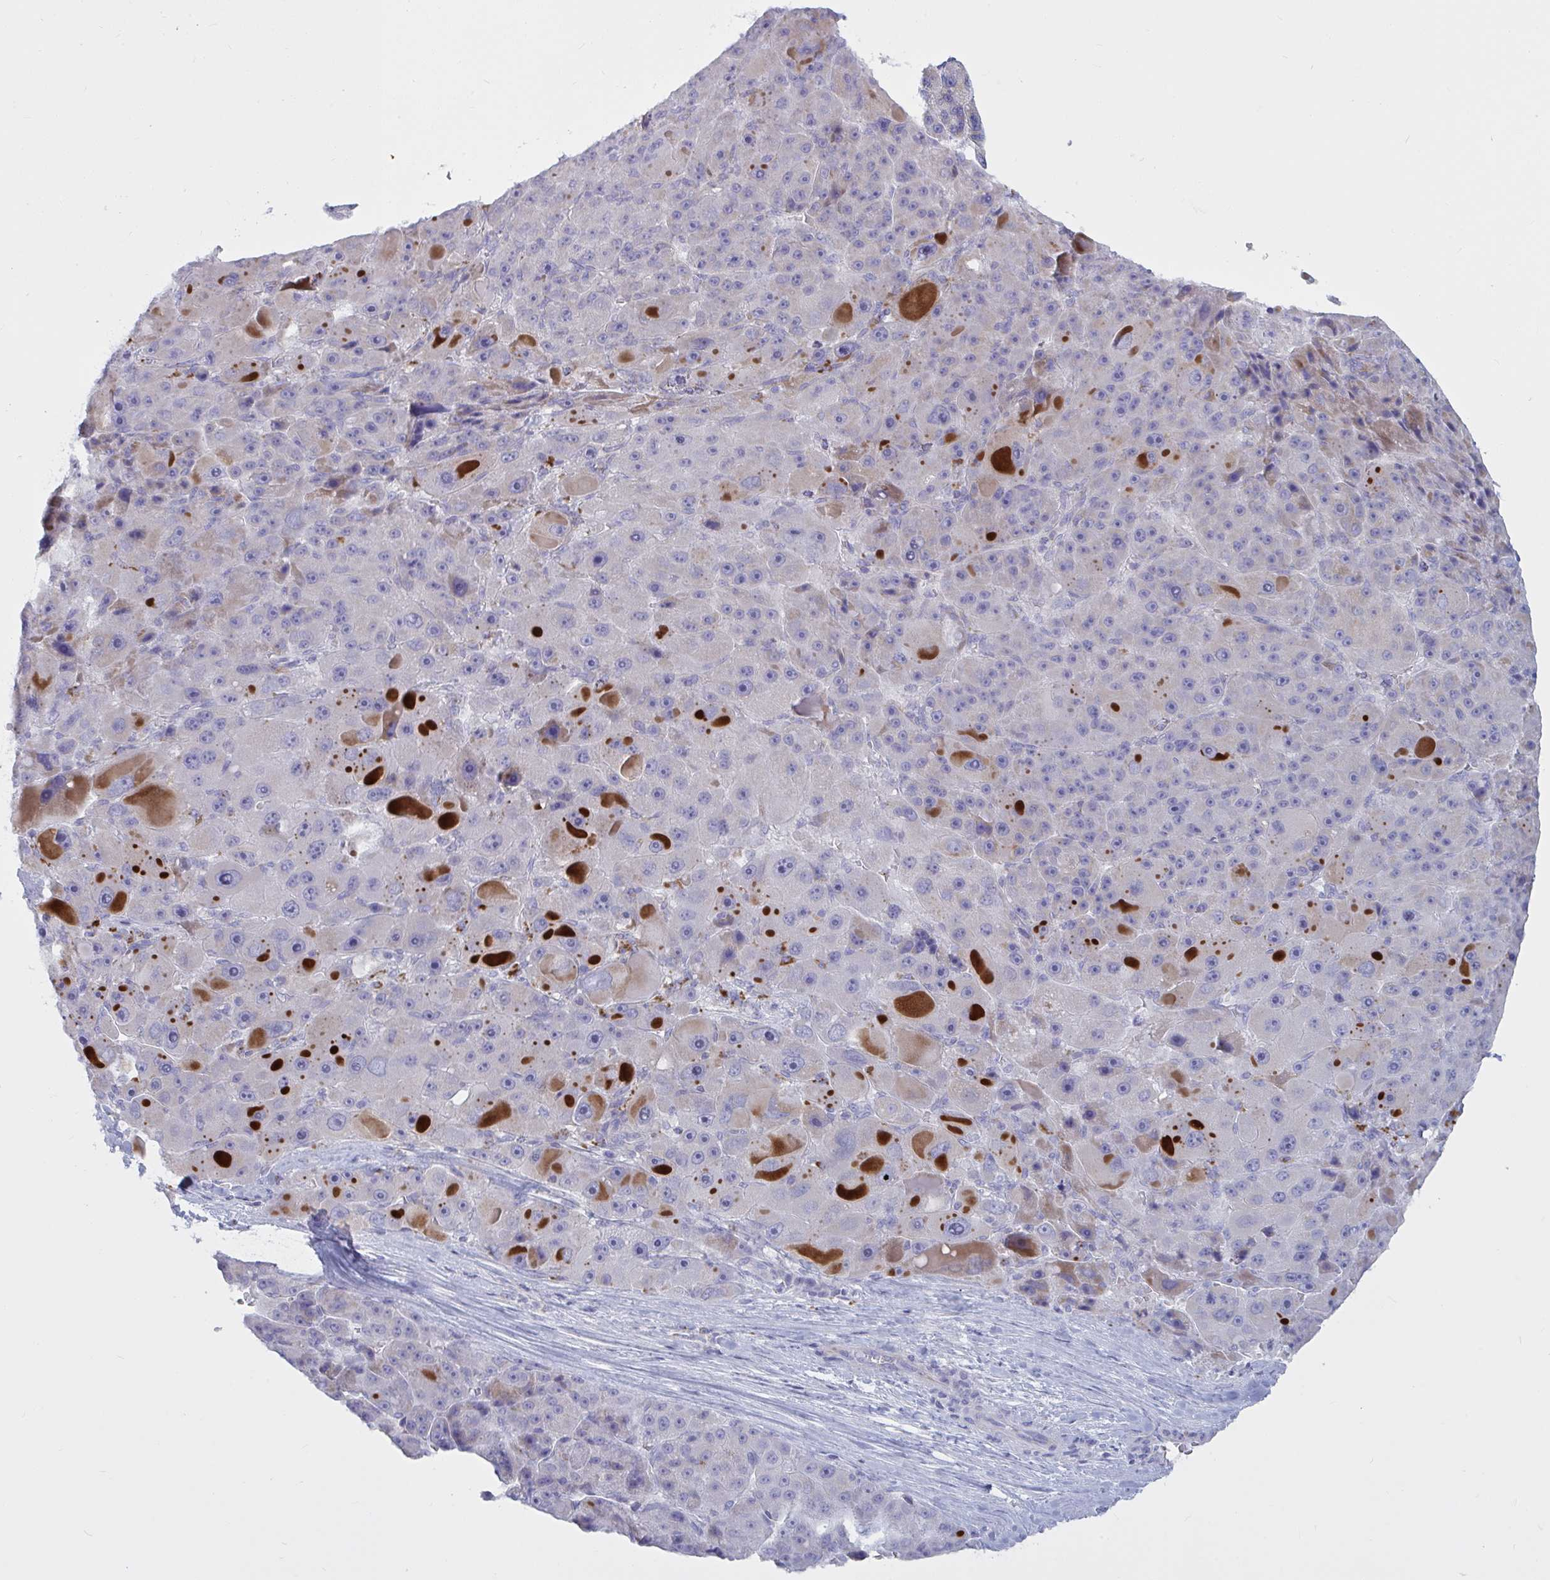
{"staining": {"intensity": "negative", "quantity": "none", "location": "none"}, "tissue": "liver cancer", "cell_type": "Tumor cells", "image_type": "cancer", "snomed": [{"axis": "morphology", "description": "Carcinoma, Hepatocellular, NOS"}, {"axis": "topography", "description": "Liver"}], "caption": "Tumor cells are negative for protein expression in human liver cancer.", "gene": "ATG9A", "patient": {"sex": "male", "age": 76}}